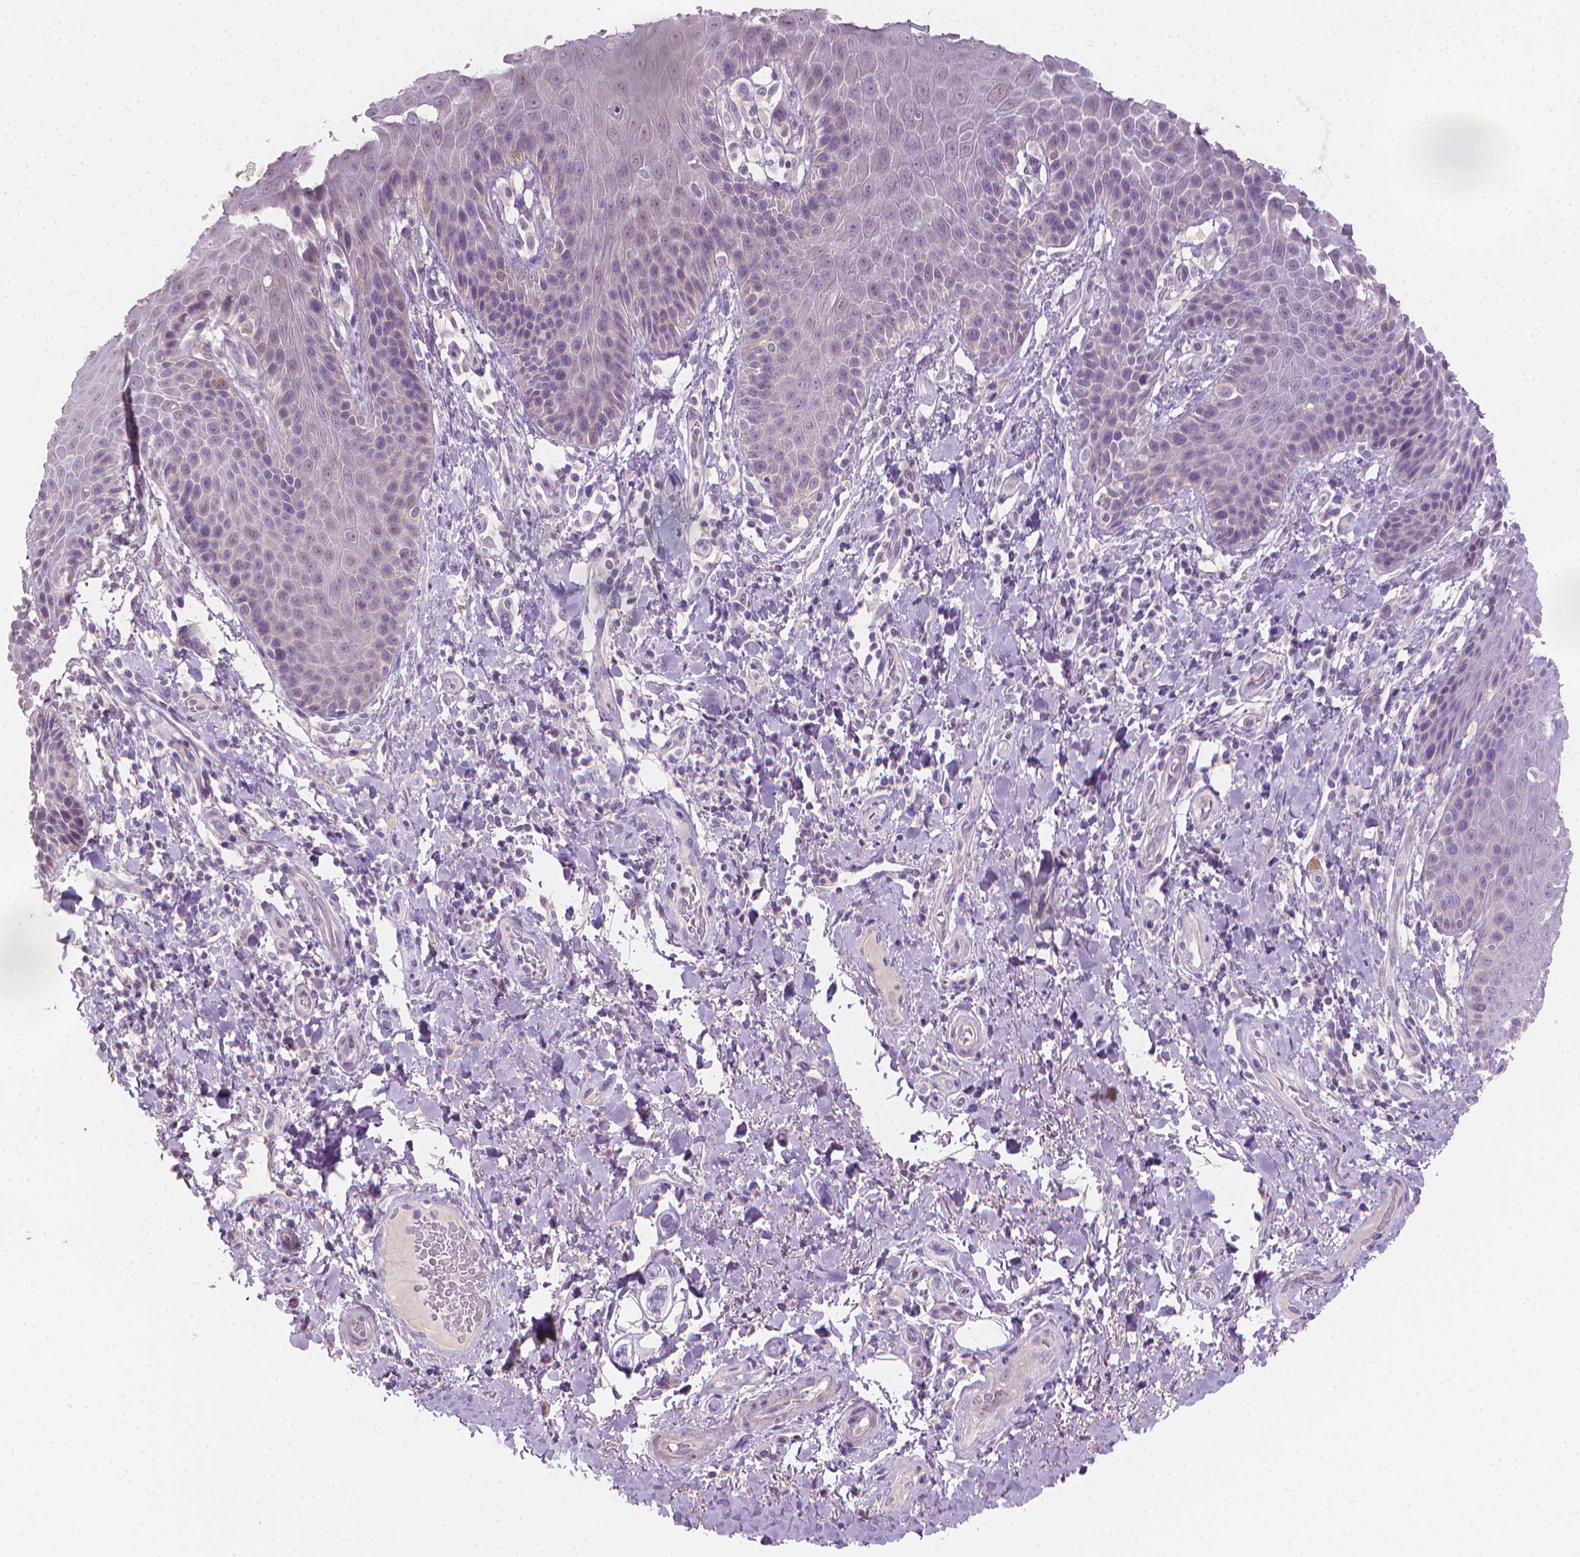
{"staining": {"intensity": "negative", "quantity": "none", "location": "none"}, "tissue": "skin", "cell_type": "Epidermal cells", "image_type": "normal", "snomed": [{"axis": "morphology", "description": "Normal tissue, NOS"}, {"axis": "topography", "description": "Anal"}, {"axis": "topography", "description": "Peripheral nerve tissue"}], "caption": "Immunohistochemical staining of normal skin demonstrates no significant staining in epidermal cells. (IHC, brightfield microscopy, high magnification).", "gene": "CABCOCO1", "patient": {"sex": "male", "age": 51}}